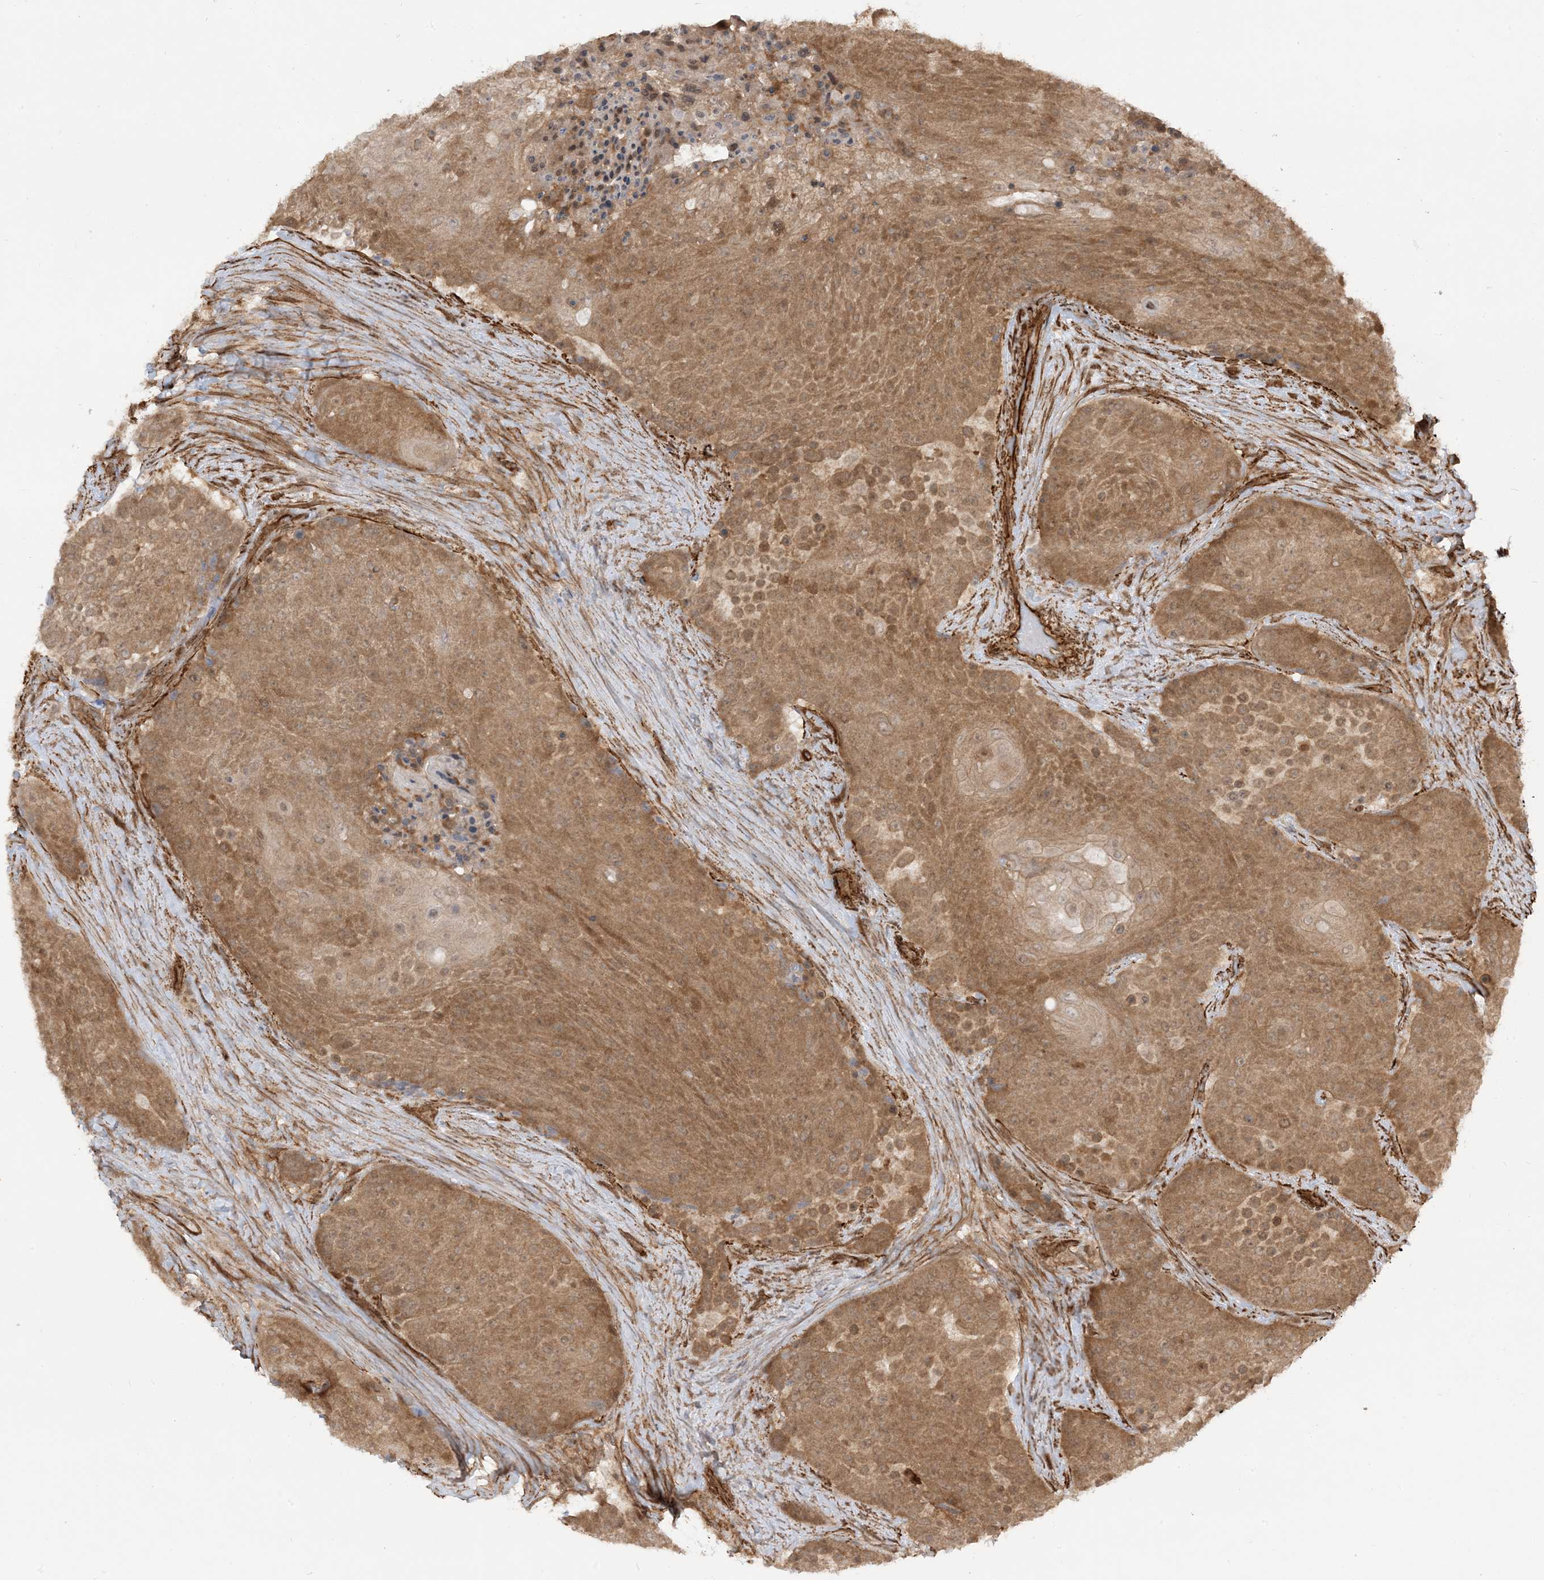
{"staining": {"intensity": "moderate", "quantity": ">75%", "location": "cytoplasmic/membranous"}, "tissue": "urothelial cancer", "cell_type": "Tumor cells", "image_type": "cancer", "snomed": [{"axis": "morphology", "description": "Urothelial carcinoma, High grade"}, {"axis": "topography", "description": "Urinary bladder"}], "caption": "There is medium levels of moderate cytoplasmic/membranous expression in tumor cells of urothelial cancer, as demonstrated by immunohistochemical staining (brown color).", "gene": "TBCC", "patient": {"sex": "female", "age": 63}}